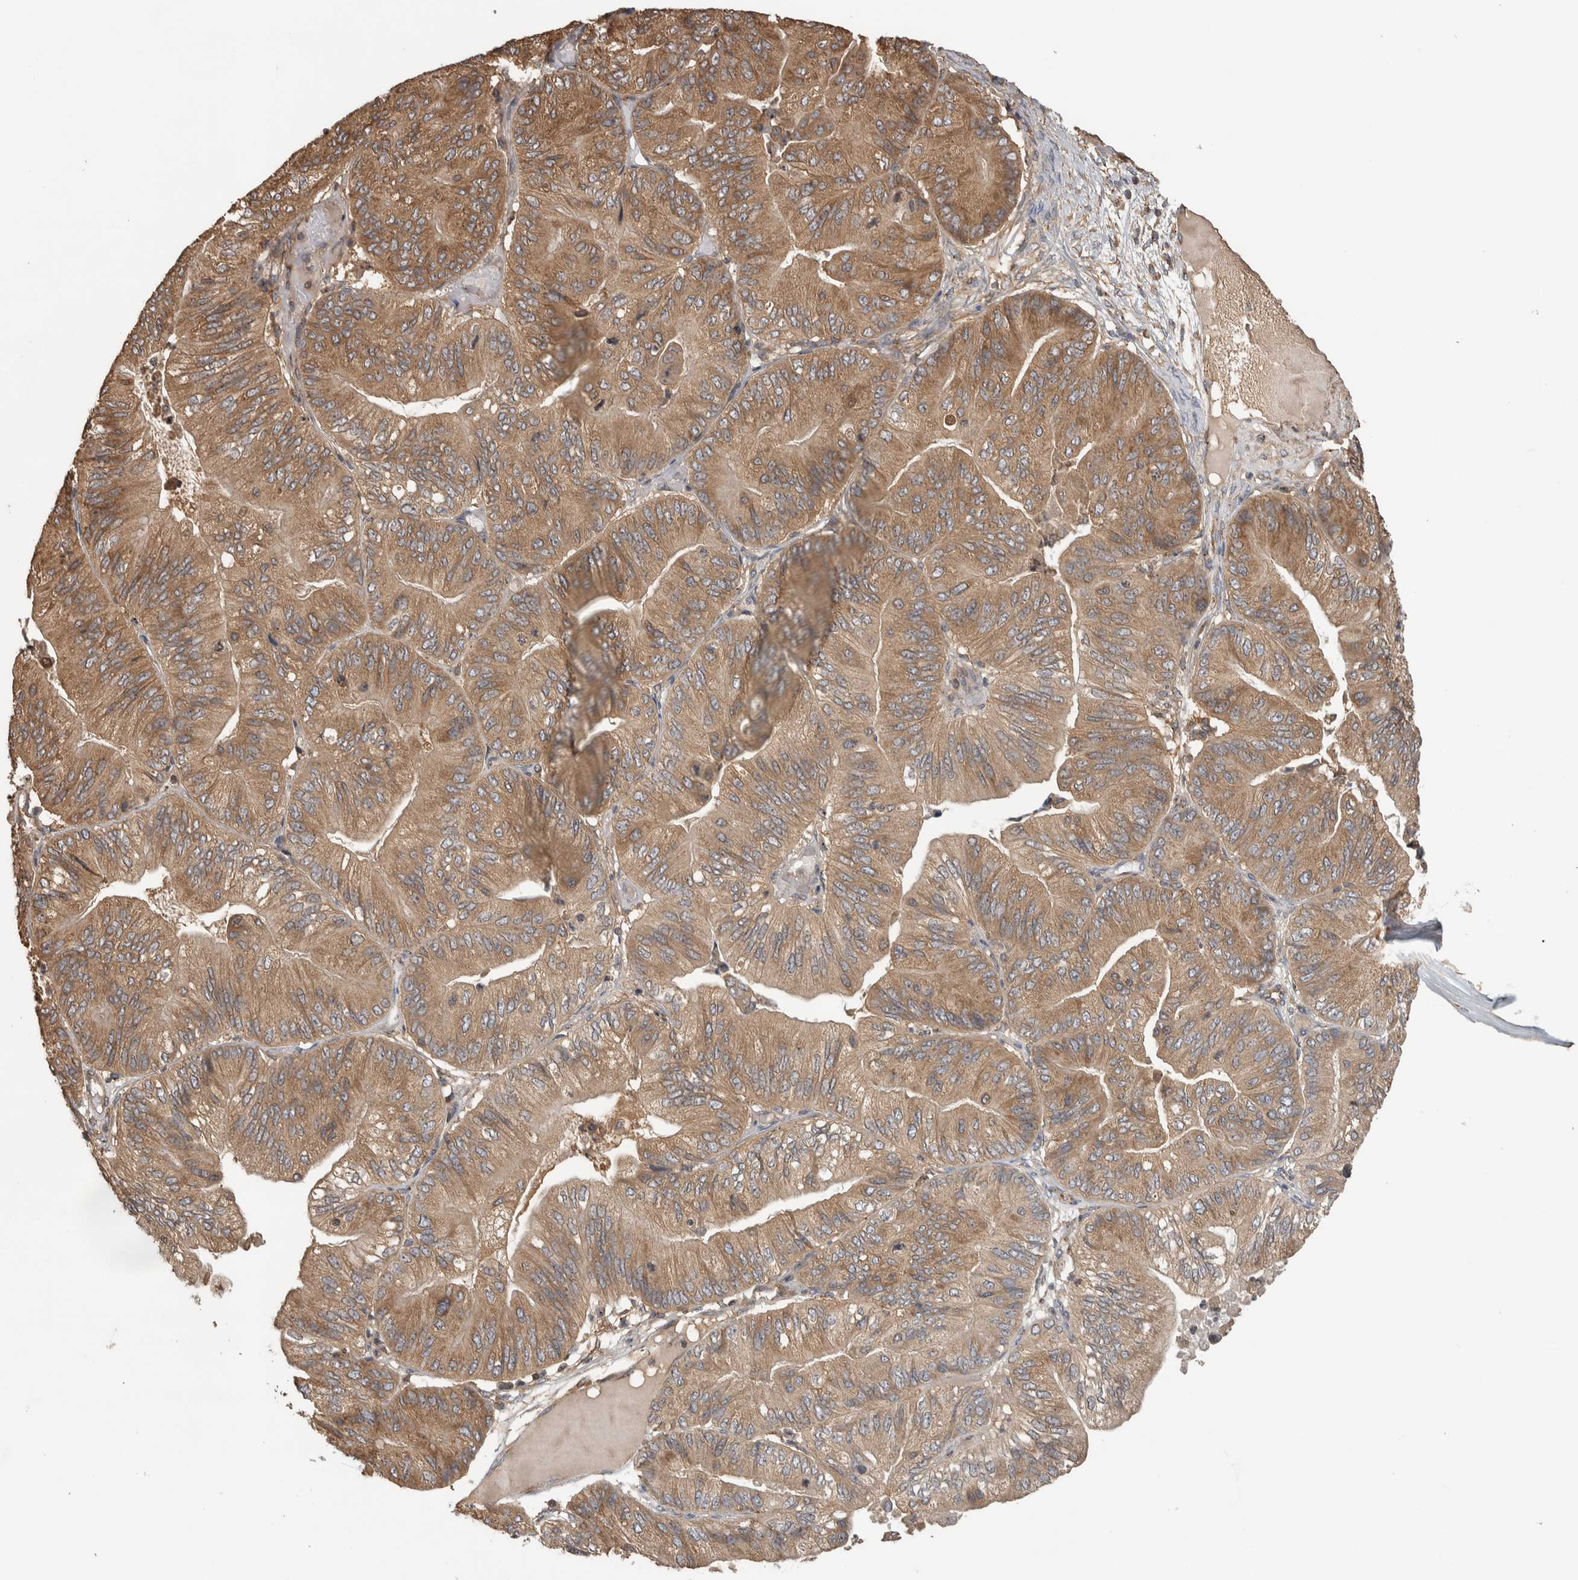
{"staining": {"intensity": "moderate", "quantity": ">75%", "location": "cytoplasmic/membranous"}, "tissue": "ovarian cancer", "cell_type": "Tumor cells", "image_type": "cancer", "snomed": [{"axis": "morphology", "description": "Cystadenocarcinoma, mucinous, NOS"}, {"axis": "topography", "description": "Ovary"}], "caption": "Immunohistochemistry of ovarian cancer exhibits medium levels of moderate cytoplasmic/membranous positivity in about >75% of tumor cells.", "gene": "IFRD1", "patient": {"sex": "female", "age": 61}}